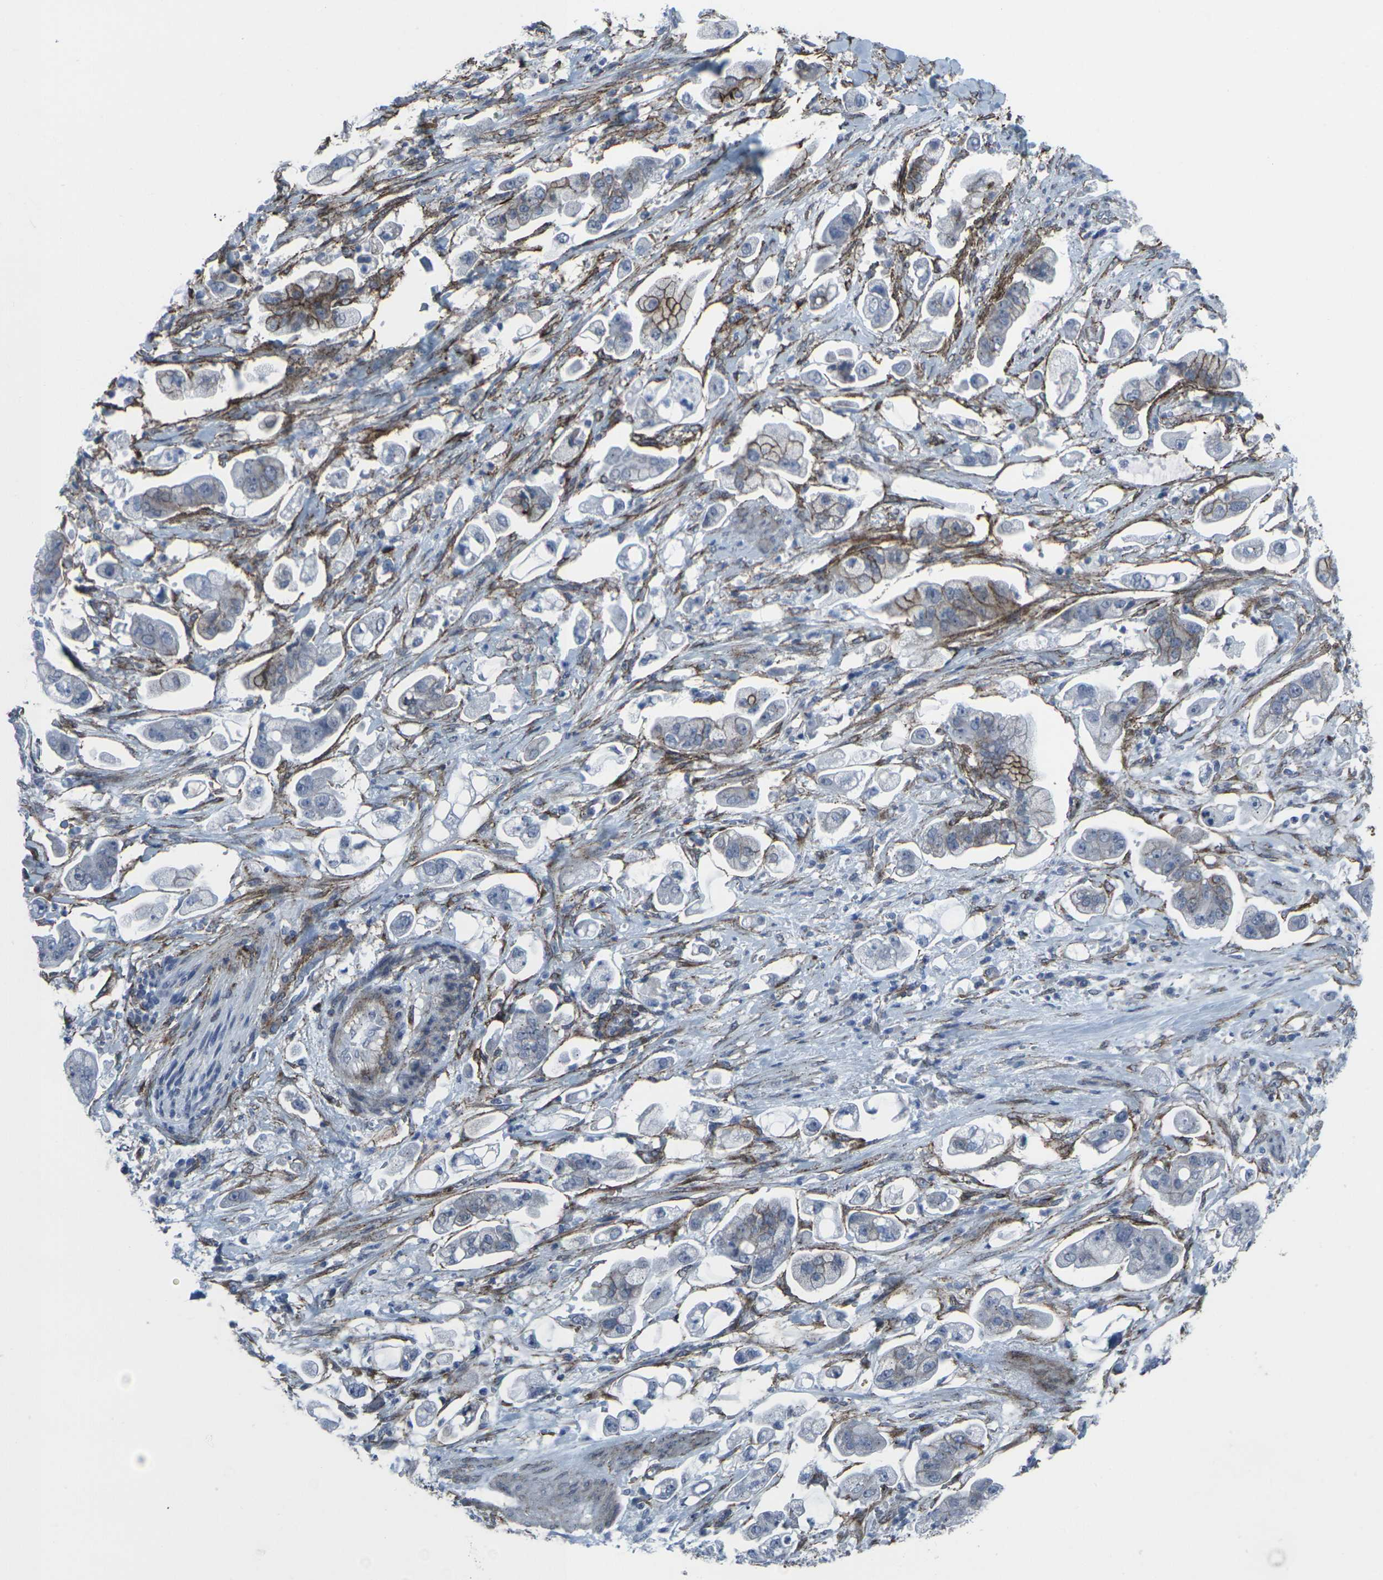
{"staining": {"intensity": "strong", "quantity": "<25%", "location": "cytoplasmic/membranous"}, "tissue": "stomach cancer", "cell_type": "Tumor cells", "image_type": "cancer", "snomed": [{"axis": "morphology", "description": "Adenocarcinoma, NOS"}, {"axis": "topography", "description": "Stomach"}], "caption": "IHC histopathology image of neoplastic tissue: stomach adenocarcinoma stained using immunohistochemistry displays medium levels of strong protein expression localized specifically in the cytoplasmic/membranous of tumor cells, appearing as a cytoplasmic/membranous brown color.", "gene": "CDH11", "patient": {"sex": "male", "age": 62}}